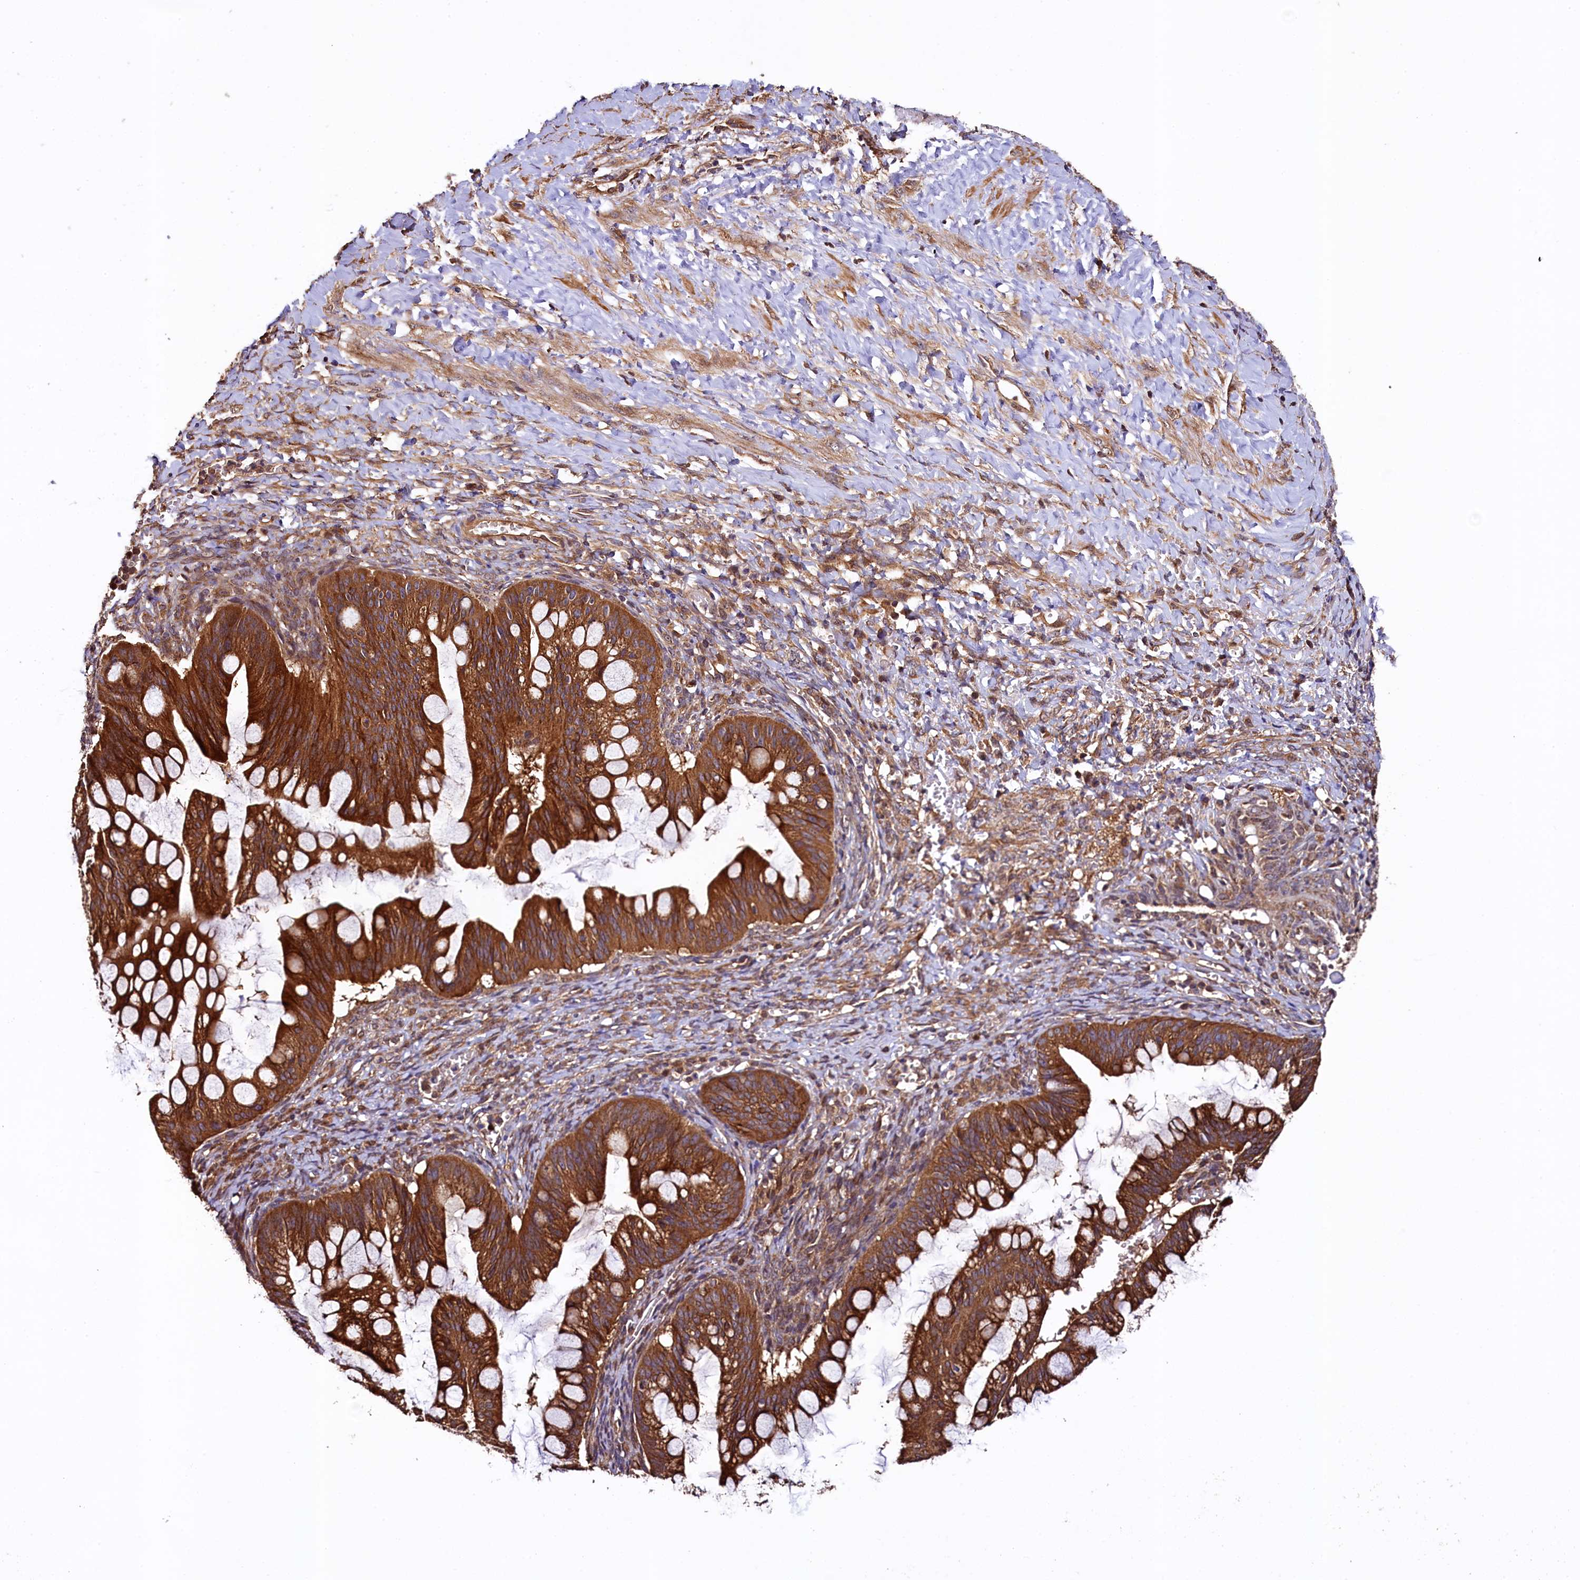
{"staining": {"intensity": "strong", "quantity": ">75%", "location": "cytoplasmic/membranous"}, "tissue": "ovarian cancer", "cell_type": "Tumor cells", "image_type": "cancer", "snomed": [{"axis": "morphology", "description": "Cystadenocarcinoma, mucinous, NOS"}, {"axis": "topography", "description": "Ovary"}], "caption": "Strong cytoplasmic/membranous protein staining is seen in approximately >75% of tumor cells in ovarian cancer.", "gene": "KLC2", "patient": {"sex": "female", "age": 73}}